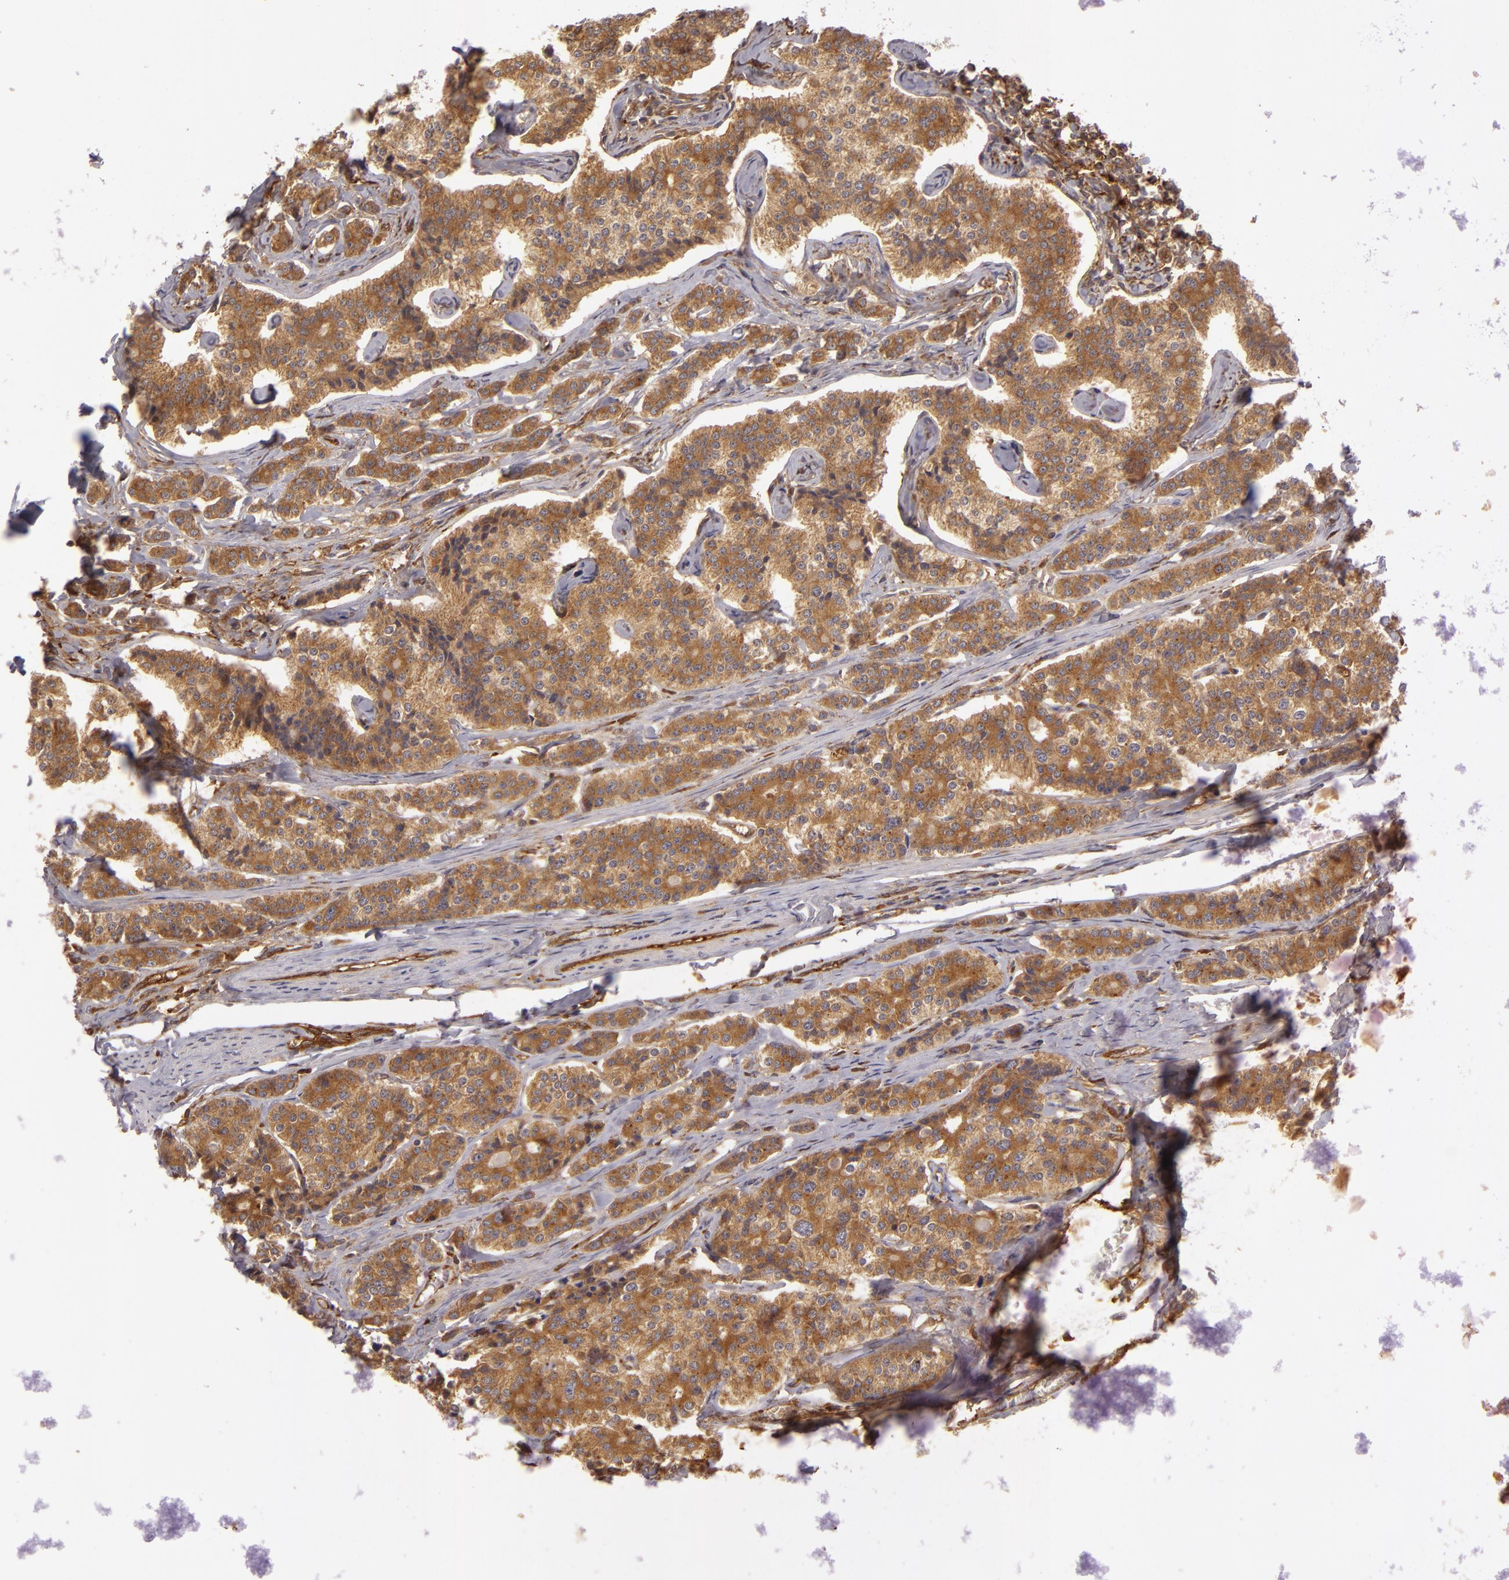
{"staining": {"intensity": "moderate", "quantity": ">75%", "location": "cytoplasmic/membranous"}, "tissue": "carcinoid", "cell_type": "Tumor cells", "image_type": "cancer", "snomed": [{"axis": "morphology", "description": "Carcinoid, malignant, NOS"}, {"axis": "topography", "description": "Small intestine"}], "caption": "Brown immunohistochemical staining in human carcinoid shows moderate cytoplasmic/membranous positivity in about >75% of tumor cells.", "gene": "ZNF229", "patient": {"sex": "male", "age": 63}}